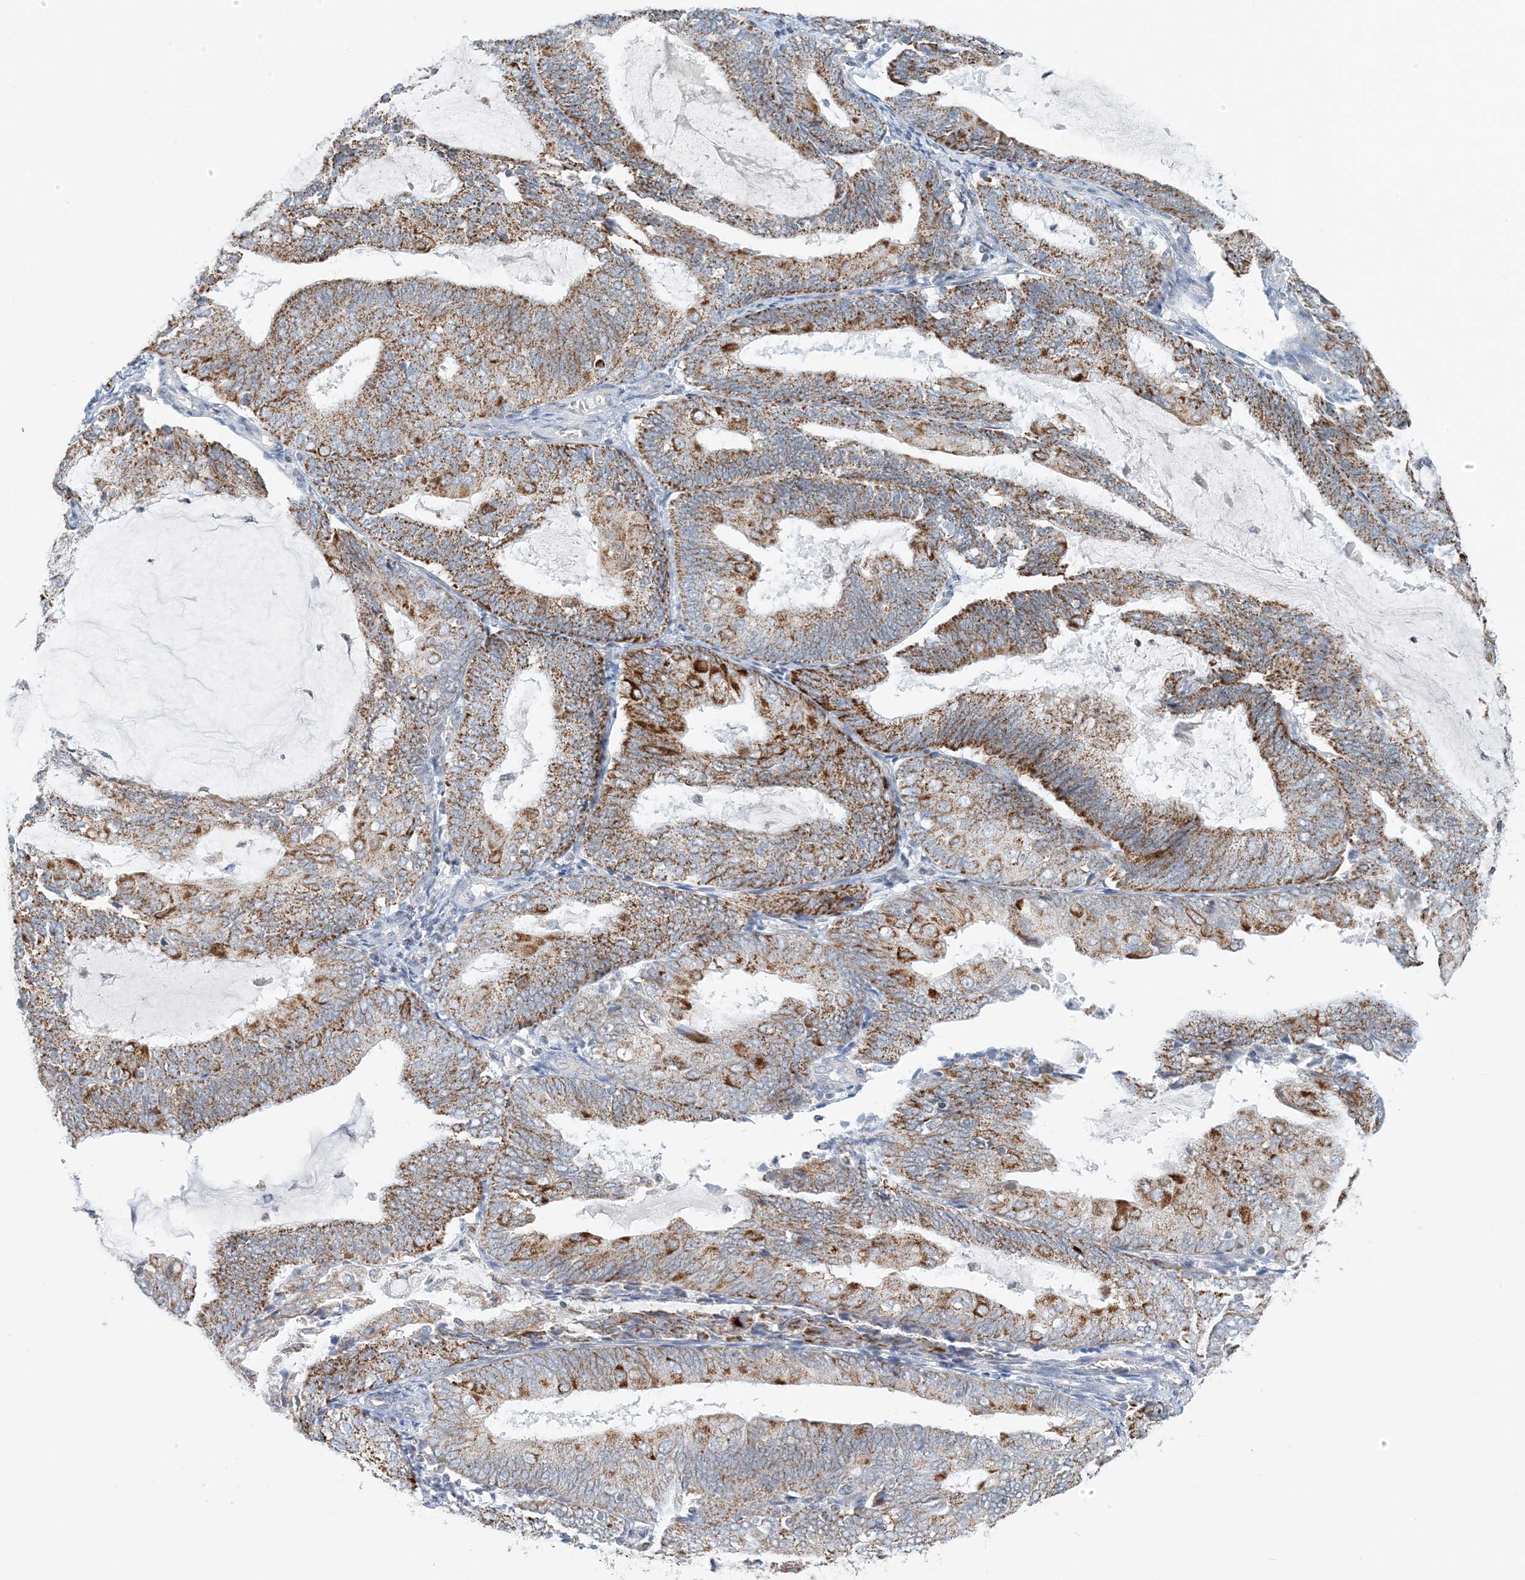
{"staining": {"intensity": "strong", "quantity": ">75%", "location": "cytoplasmic/membranous"}, "tissue": "endometrial cancer", "cell_type": "Tumor cells", "image_type": "cancer", "snomed": [{"axis": "morphology", "description": "Adenocarcinoma, NOS"}, {"axis": "topography", "description": "Endometrium"}], "caption": "A brown stain labels strong cytoplasmic/membranous staining of a protein in human endometrial adenocarcinoma tumor cells.", "gene": "BDH1", "patient": {"sex": "female", "age": 81}}